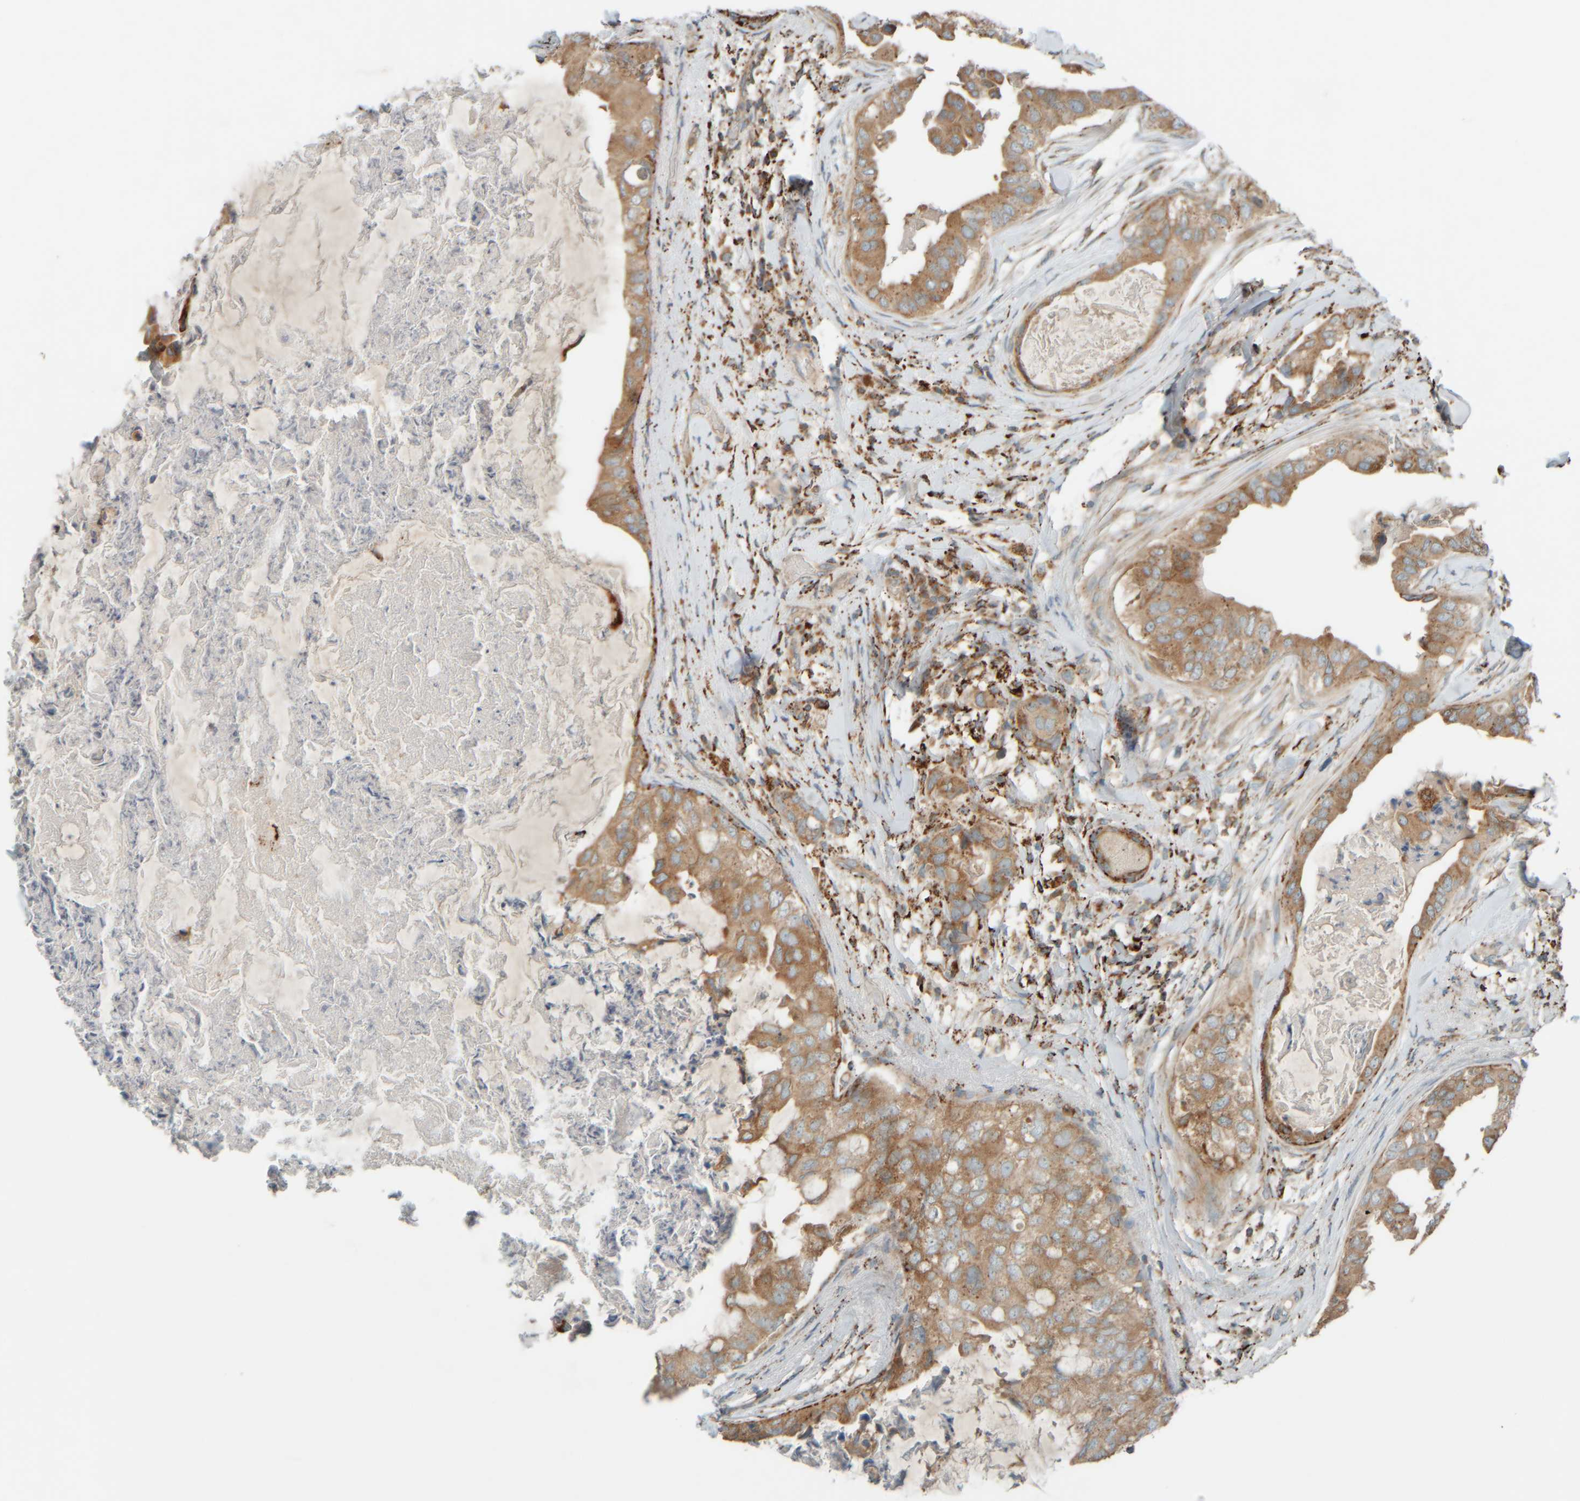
{"staining": {"intensity": "moderate", "quantity": ">75%", "location": "cytoplasmic/membranous"}, "tissue": "breast cancer", "cell_type": "Tumor cells", "image_type": "cancer", "snomed": [{"axis": "morphology", "description": "Duct carcinoma"}, {"axis": "topography", "description": "Breast"}], "caption": "Breast cancer (invasive ductal carcinoma) tissue displays moderate cytoplasmic/membranous positivity in approximately >75% of tumor cells, visualized by immunohistochemistry.", "gene": "SPAG5", "patient": {"sex": "female", "age": 40}}